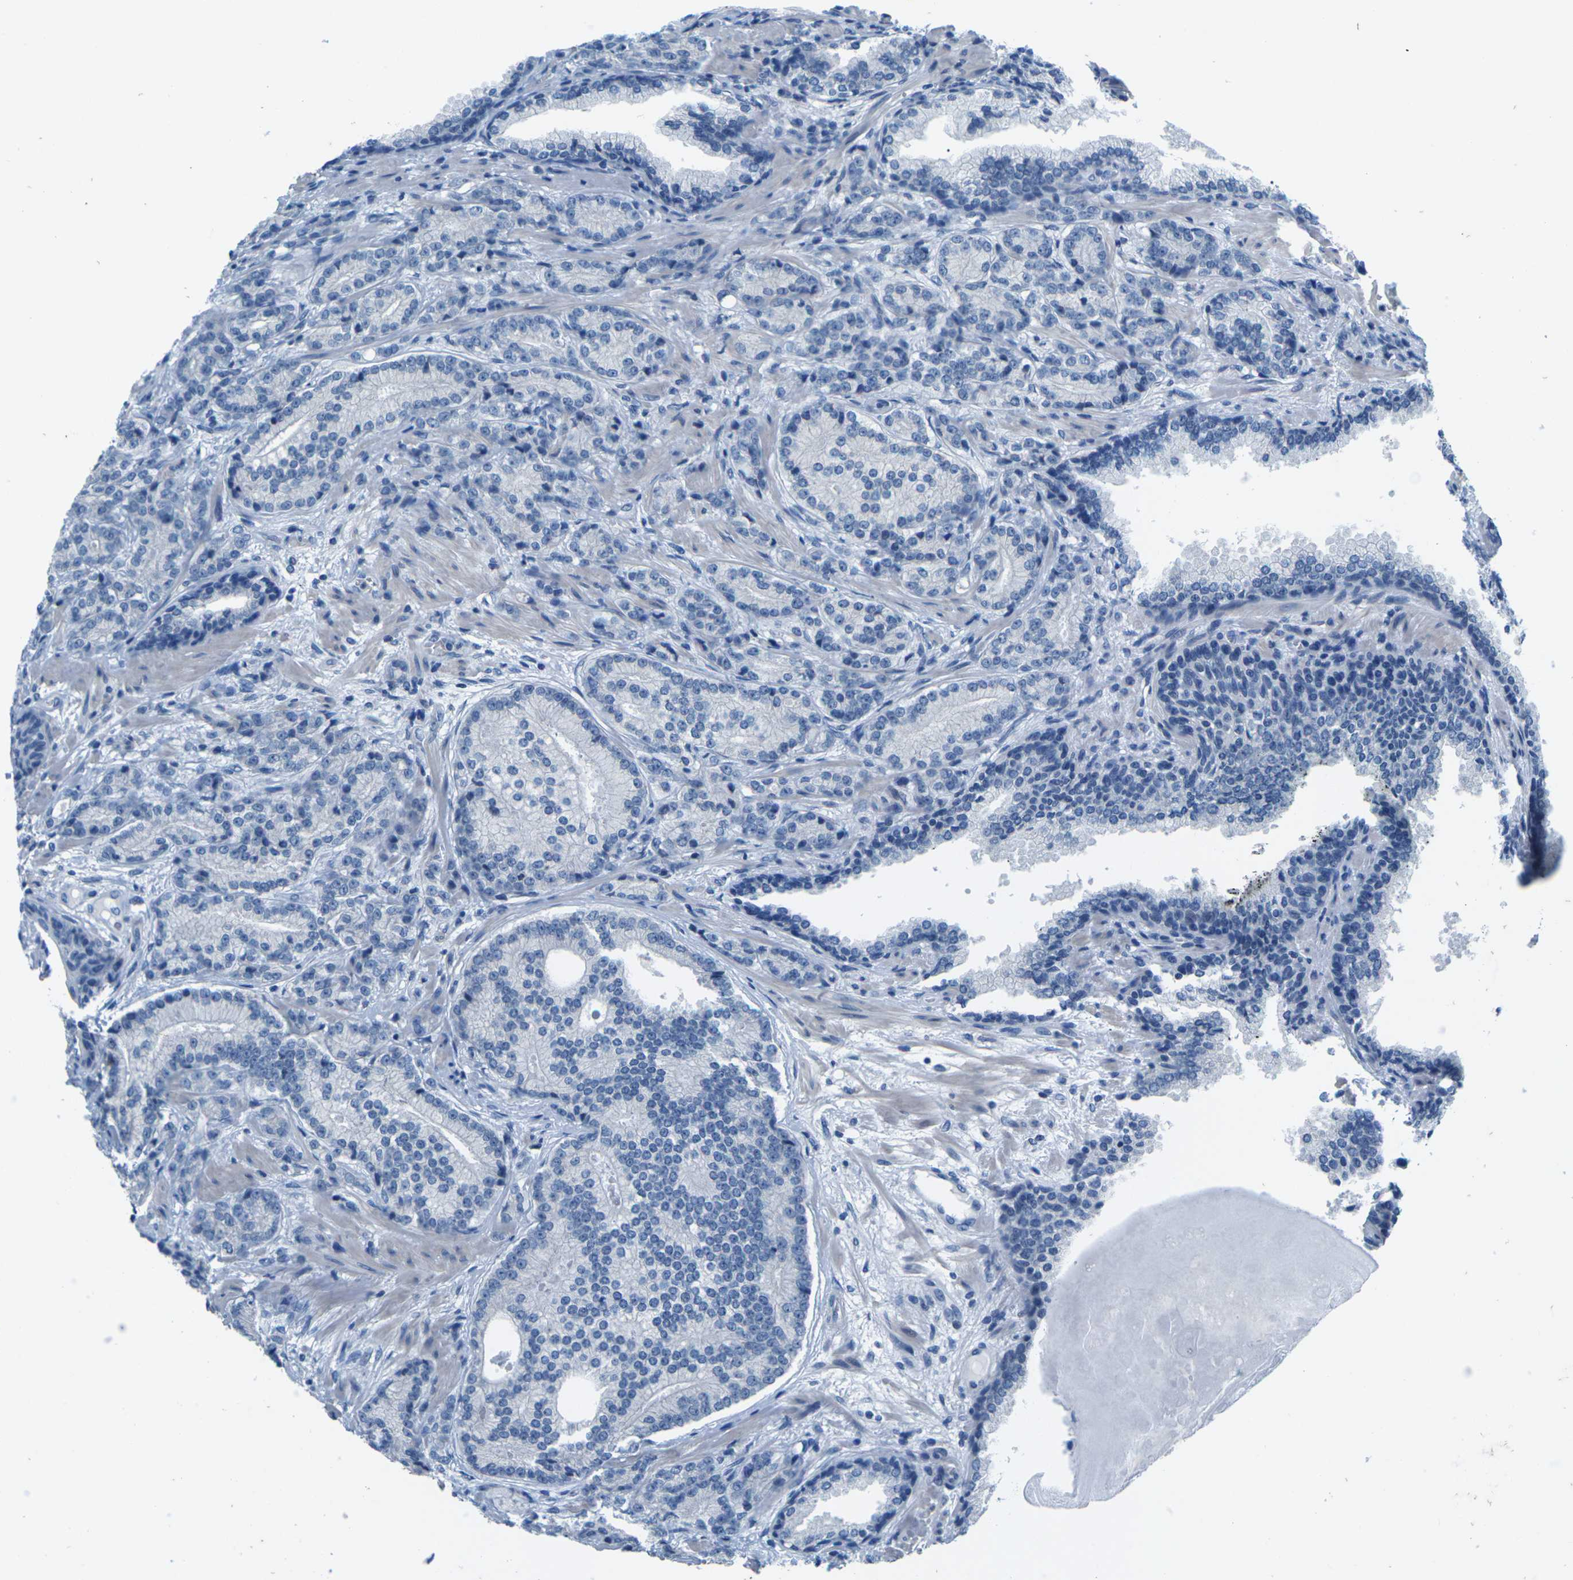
{"staining": {"intensity": "negative", "quantity": "none", "location": "none"}, "tissue": "prostate cancer", "cell_type": "Tumor cells", "image_type": "cancer", "snomed": [{"axis": "morphology", "description": "Adenocarcinoma, High grade"}, {"axis": "topography", "description": "Prostate"}], "caption": "An immunohistochemistry histopathology image of high-grade adenocarcinoma (prostate) is shown. There is no staining in tumor cells of high-grade adenocarcinoma (prostate).", "gene": "UMOD", "patient": {"sex": "male", "age": 61}}